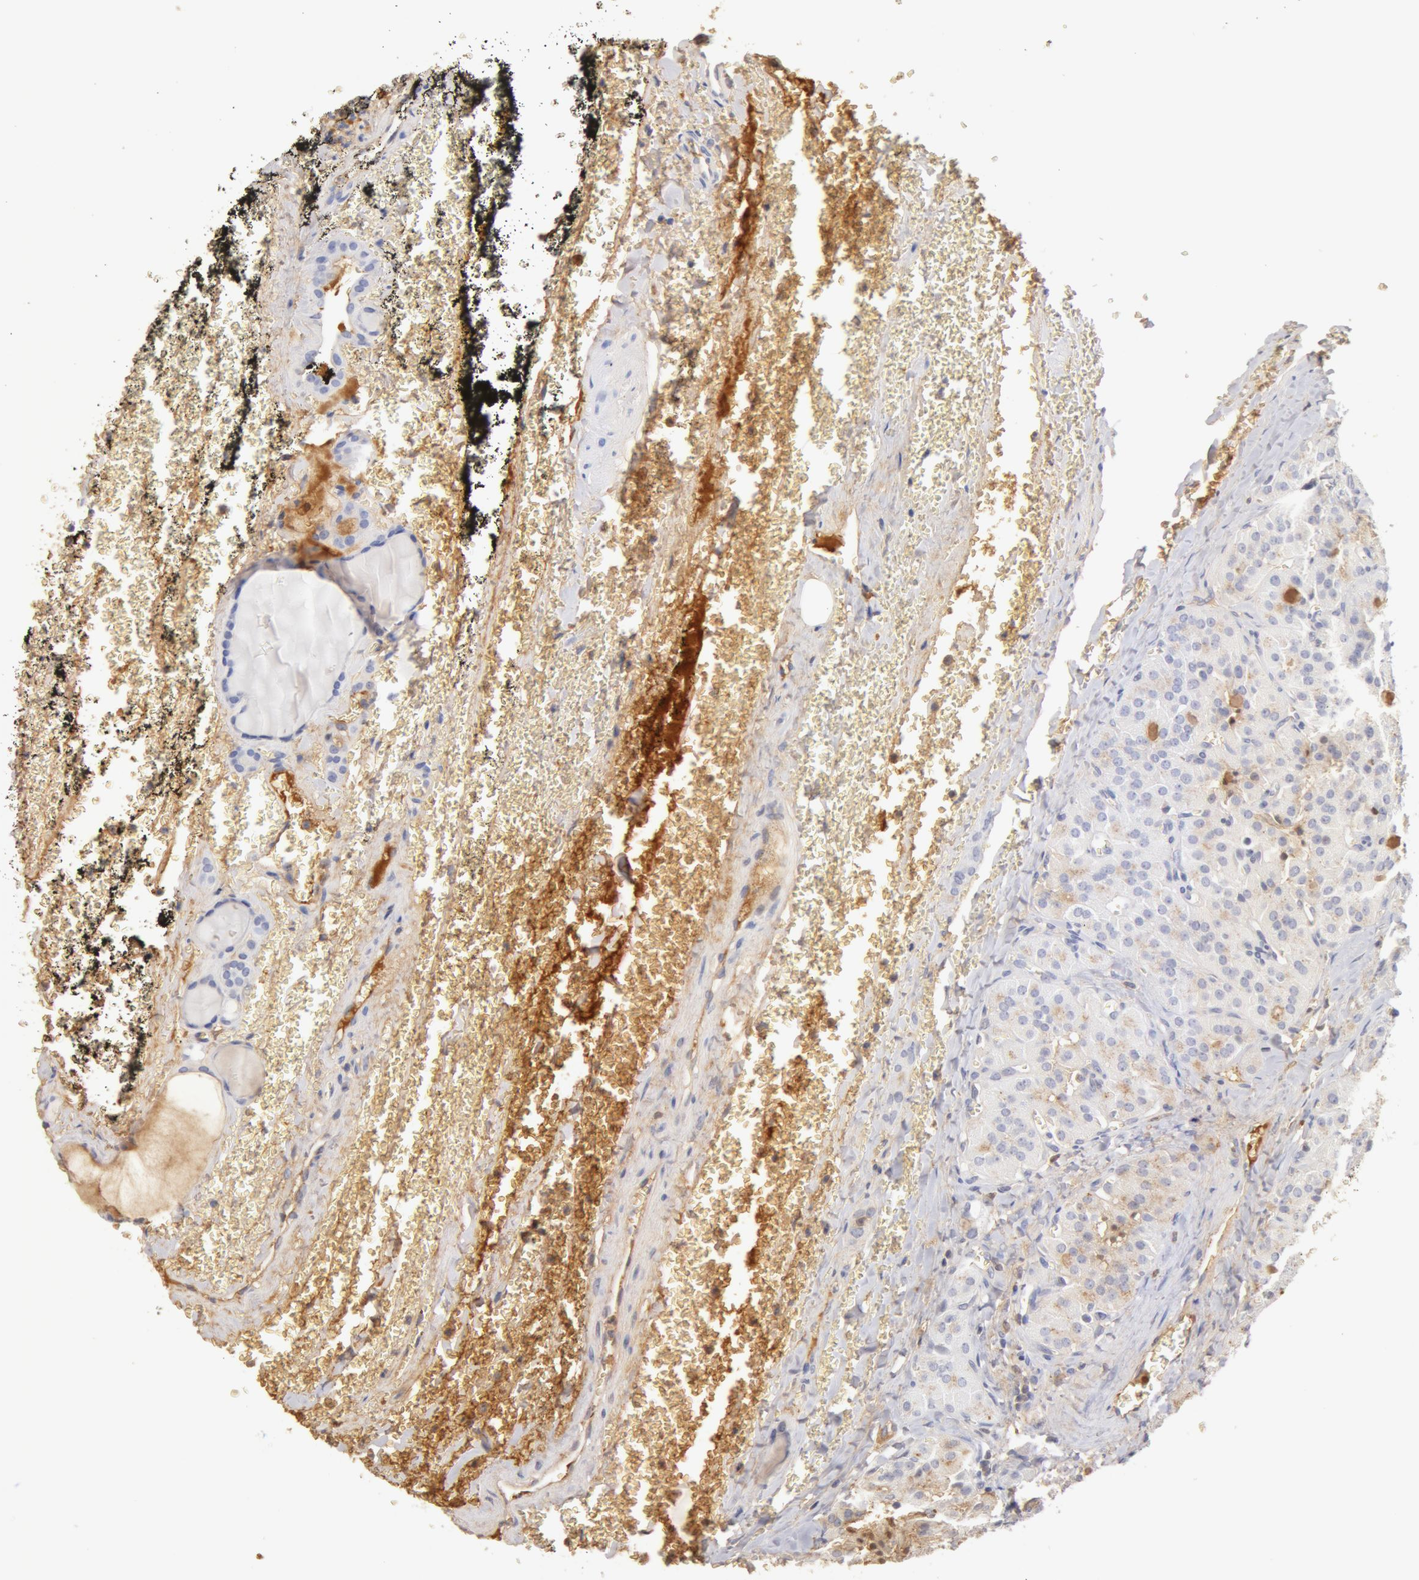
{"staining": {"intensity": "negative", "quantity": "none", "location": "none"}, "tissue": "thyroid cancer", "cell_type": "Tumor cells", "image_type": "cancer", "snomed": [{"axis": "morphology", "description": "Carcinoma, NOS"}, {"axis": "topography", "description": "Thyroid gland"}], "caption": "Image shows no protein expression in tumor cells of thyroid cancer tissue.", "gene": "GC", "patient": {"sex": "male", "age": 76}}